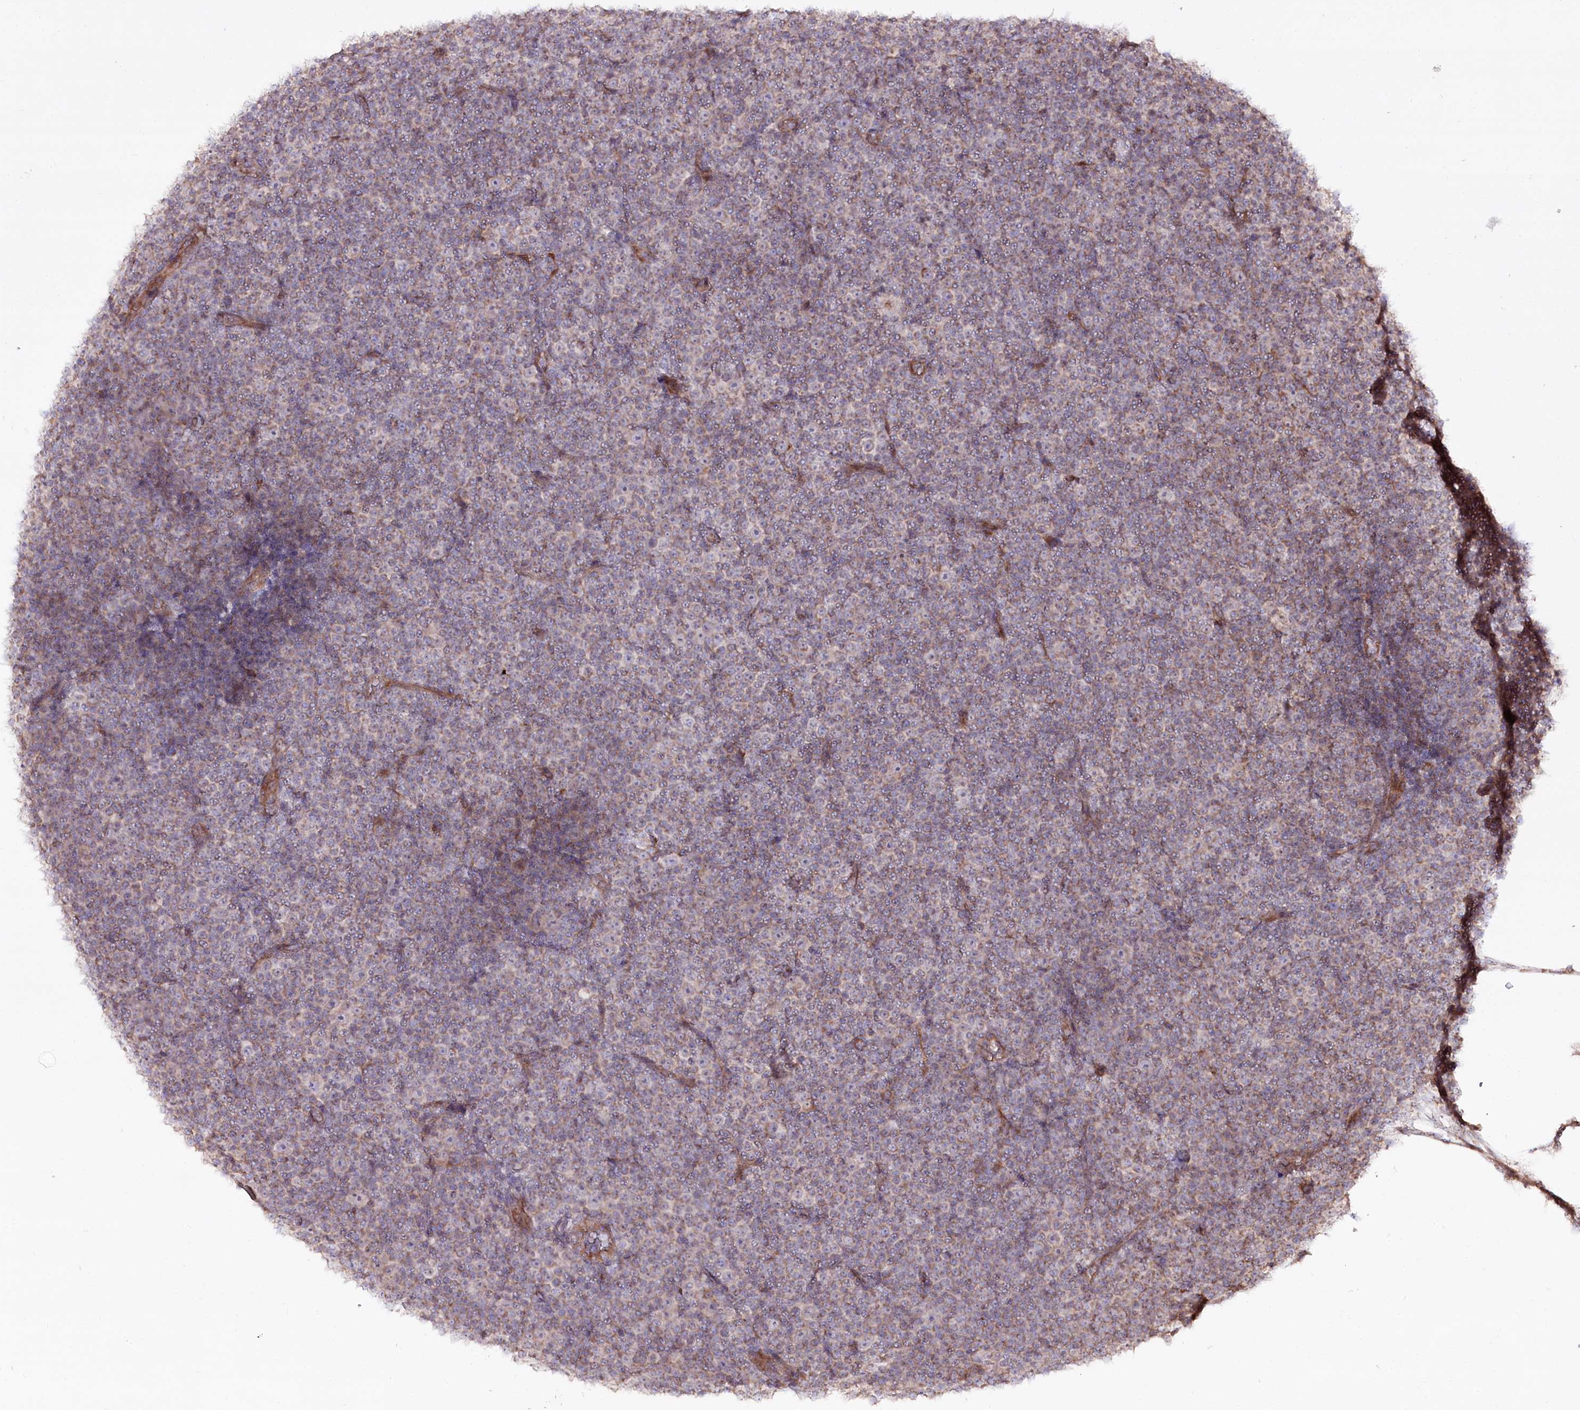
{"staining": {"intensity": "negative", "quantity": "none", "location": "none"}, "tissue": "lymphoma", "cell_type": "Tumor cells", "image_type": "cancer", "snomed": [{"axis": "morphology", "description": "Malignant lymphoma, non-Hodgkin's type, Low grade"}, {"axis": "topography", "description": "Lymph node"}], "caption": "This is an immunohistochemistry (IHC) histopathology image of lymphoma. There is no staining in tumor cells.", "gene": "REXO2", "patient": {"sex": "female", "age": 67}}